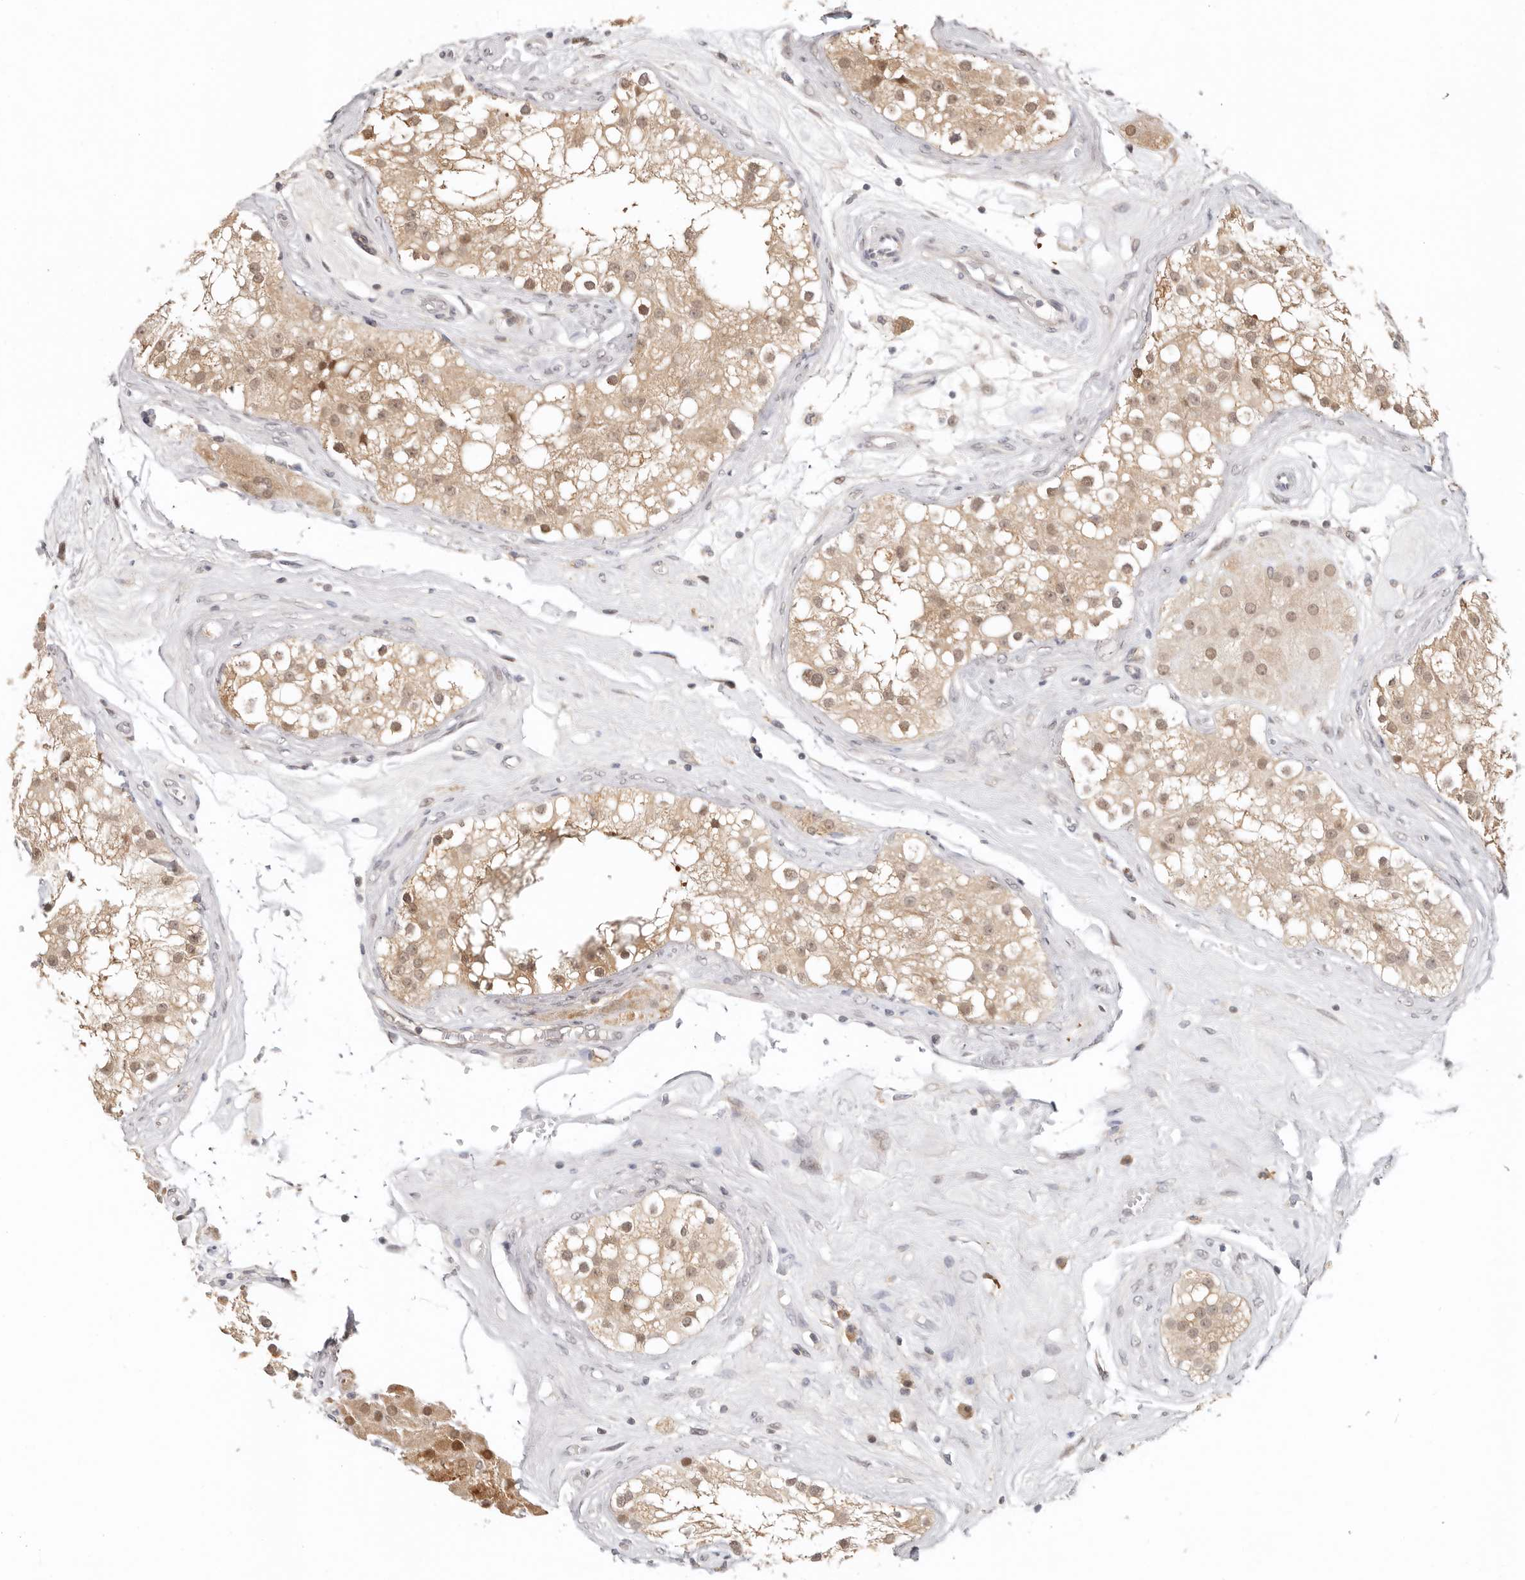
{"staining": {"intensity": "moderate", "quantity": ">75%", "location": "cytoplasmic/membranous,nuclear"}, "tissue": "testis", "cell_type": "Cells in seminiferous ducts", "image_type": "normal", "snomed": [{"axis": "morphology", "description": "Normal tissue, NOS"}, {"axis": "topography", "description": "Testis"}], "caption": "Protein analysis of unremarkable testis demonstrates moderate cytoplasmic/membranous,nuclear expression in approximately >75% of cells in seminiferous ducts.", "gene": "LARP7", "patient": {"sex": "male", "age": 84}}